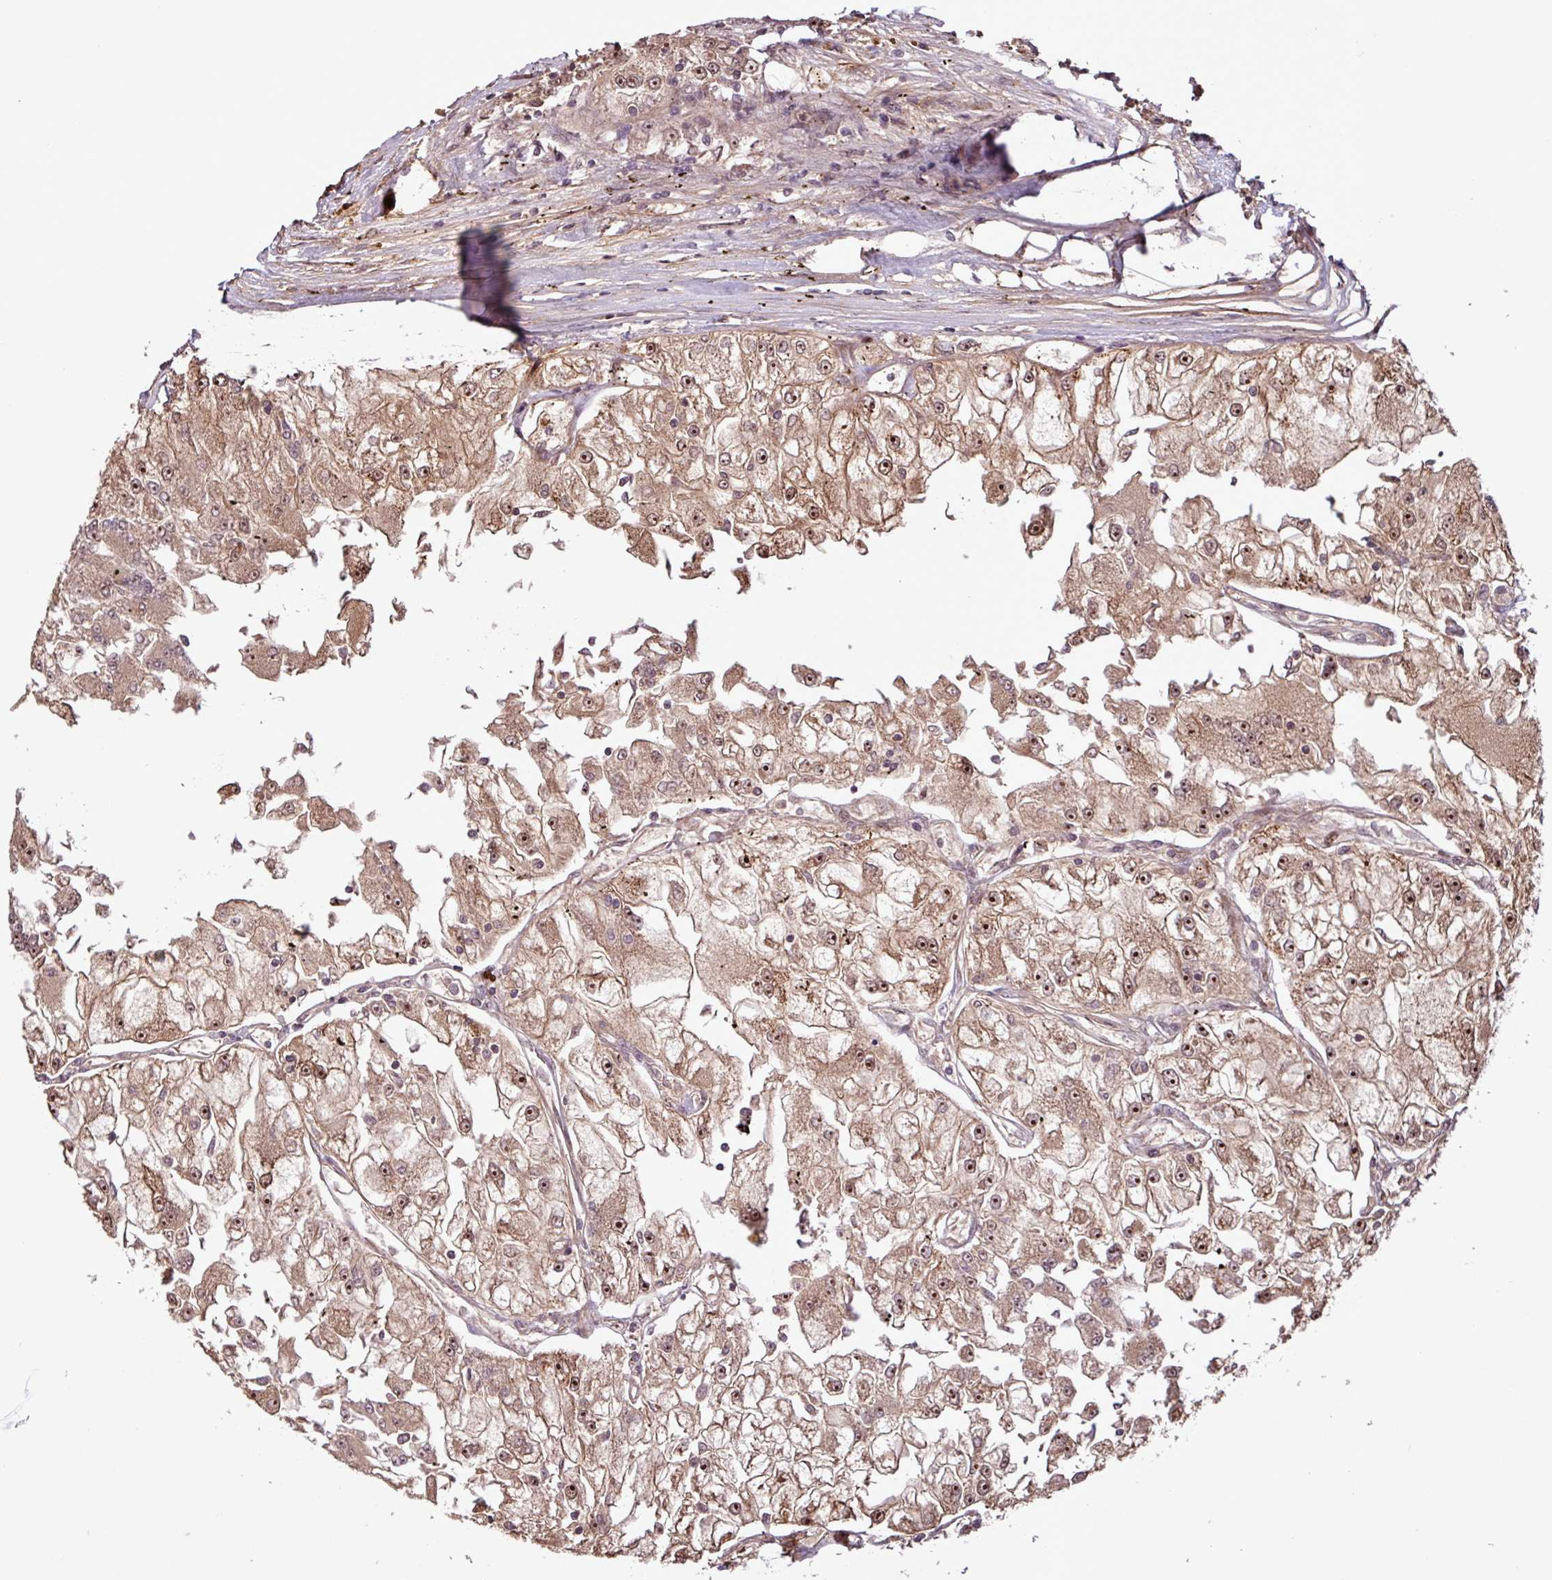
{"staining": {"intensity": "moderate", "quantity": ">75%", "location": "nuclear"}, "tissue": "renal cancer", "cell_type": "Tumor cells", "image_type": "cancer", "snomed": [{"axis": "morphology", "description": "Adenocarcinoma, NOS"}, {"axis": "topography", "description": "Kidney"}], "caption": "Adenocarcinoma (renal) stained with a brown dye displays moderate nuclear positive expression in approximately >75% of tumor cells.", "gene": "SLC22A24", "patient": {"sex": "female", "age": 72}}